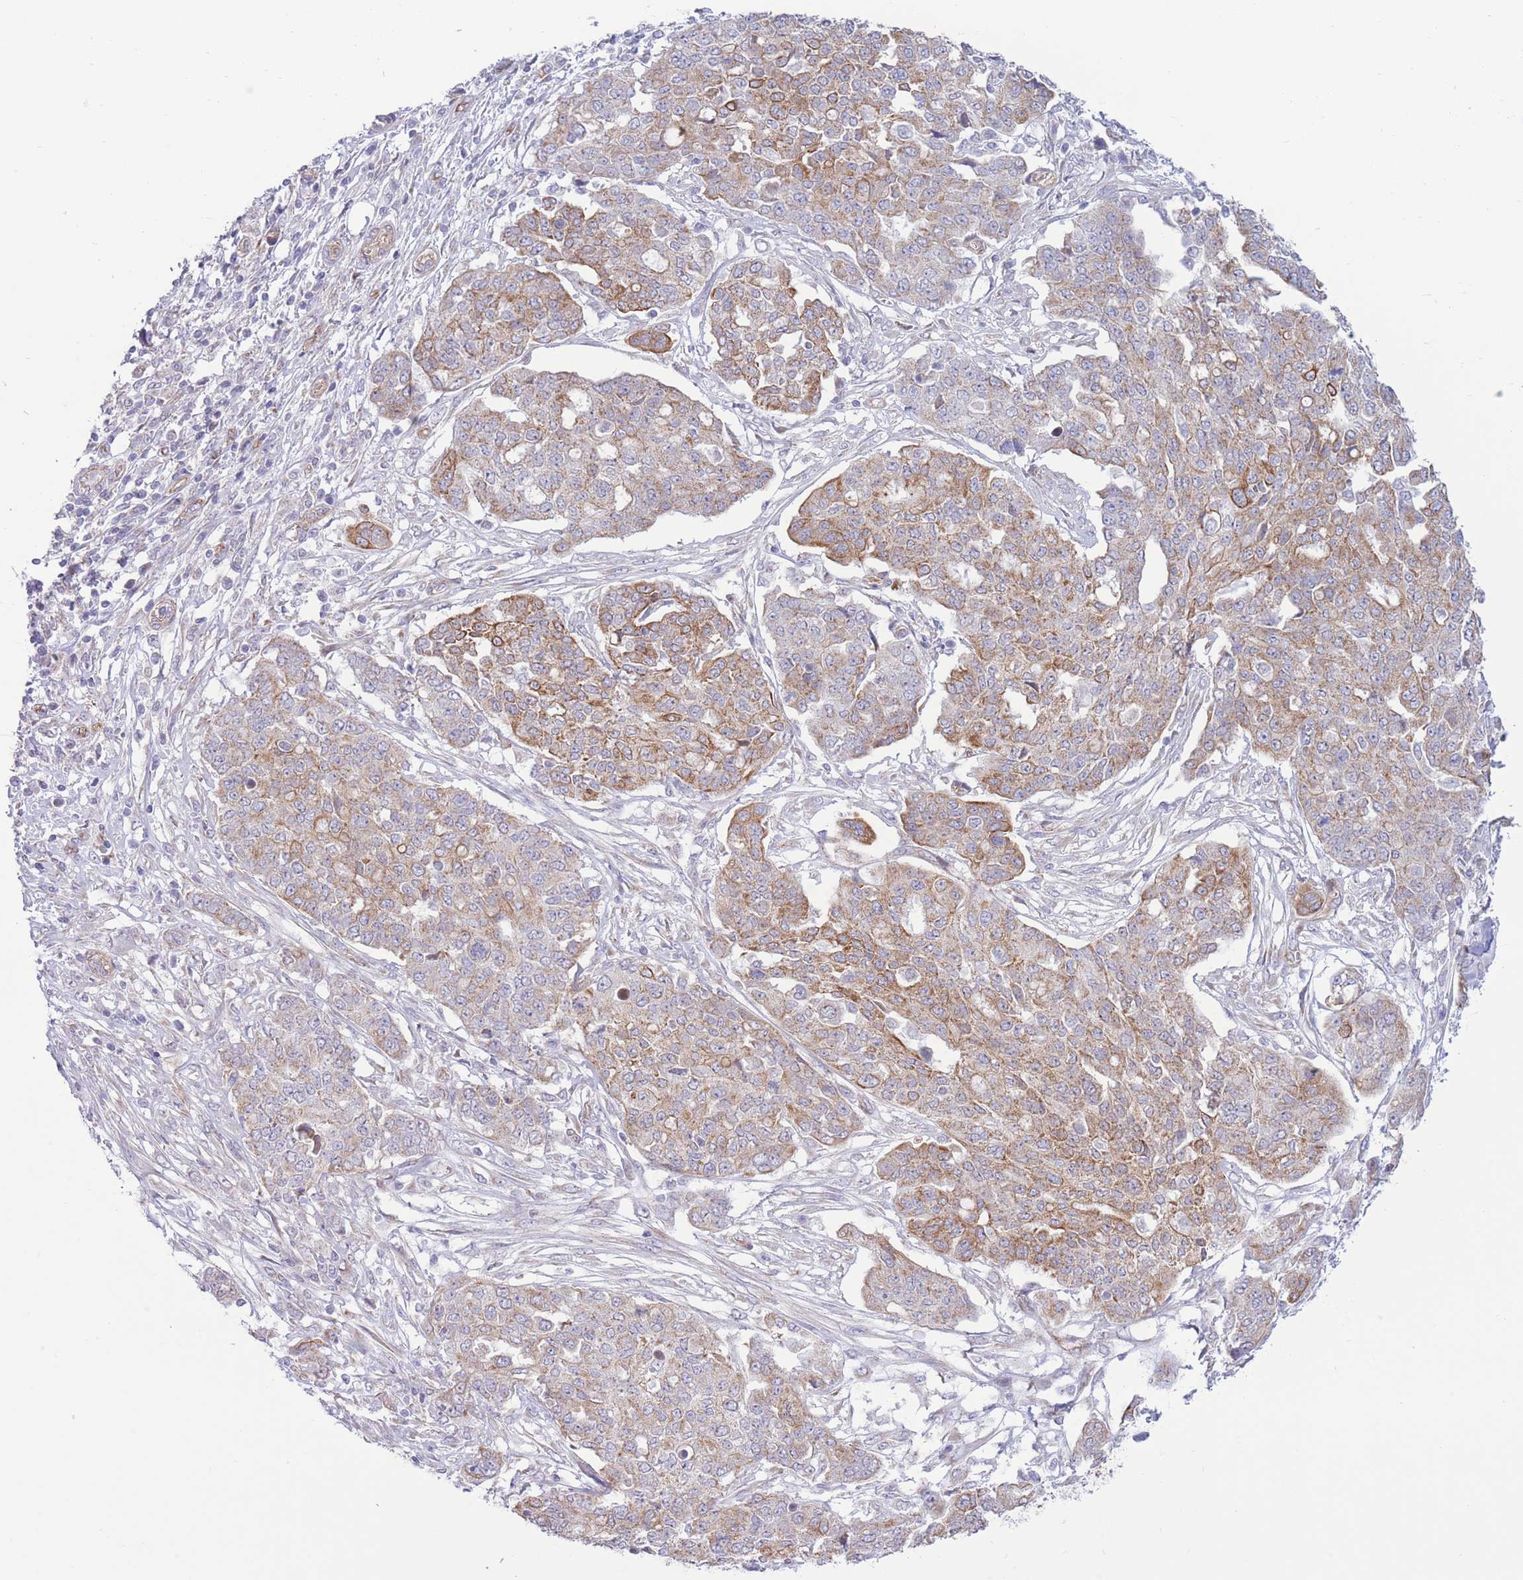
{"staining": {"intensity": "moderate", "quantity": "25%-75%", "location": "cytoplasmic/membranous"}, "tissue": "ovarian cancer", "cell_type": "Tumor cells", "image_type": "cancer", "snomed": [{"axis": "morphology", "description": "Cystadenocarcinoma, serous, NOS"}, {"axis": "topography", "description": "Soft tissue"}, {"axis": "topography", "description": "Ovary"}], "caption": "A medium amount of moderate cytoplasmic/membranous positivity is appreciated in approximately 25%-75% of tumor cells in ovarian cancer tissue. (IHC, brightfield microscopy, high magnification).", "gene": "MRPS31", "patient": {"sex": "female", "age": 57}}